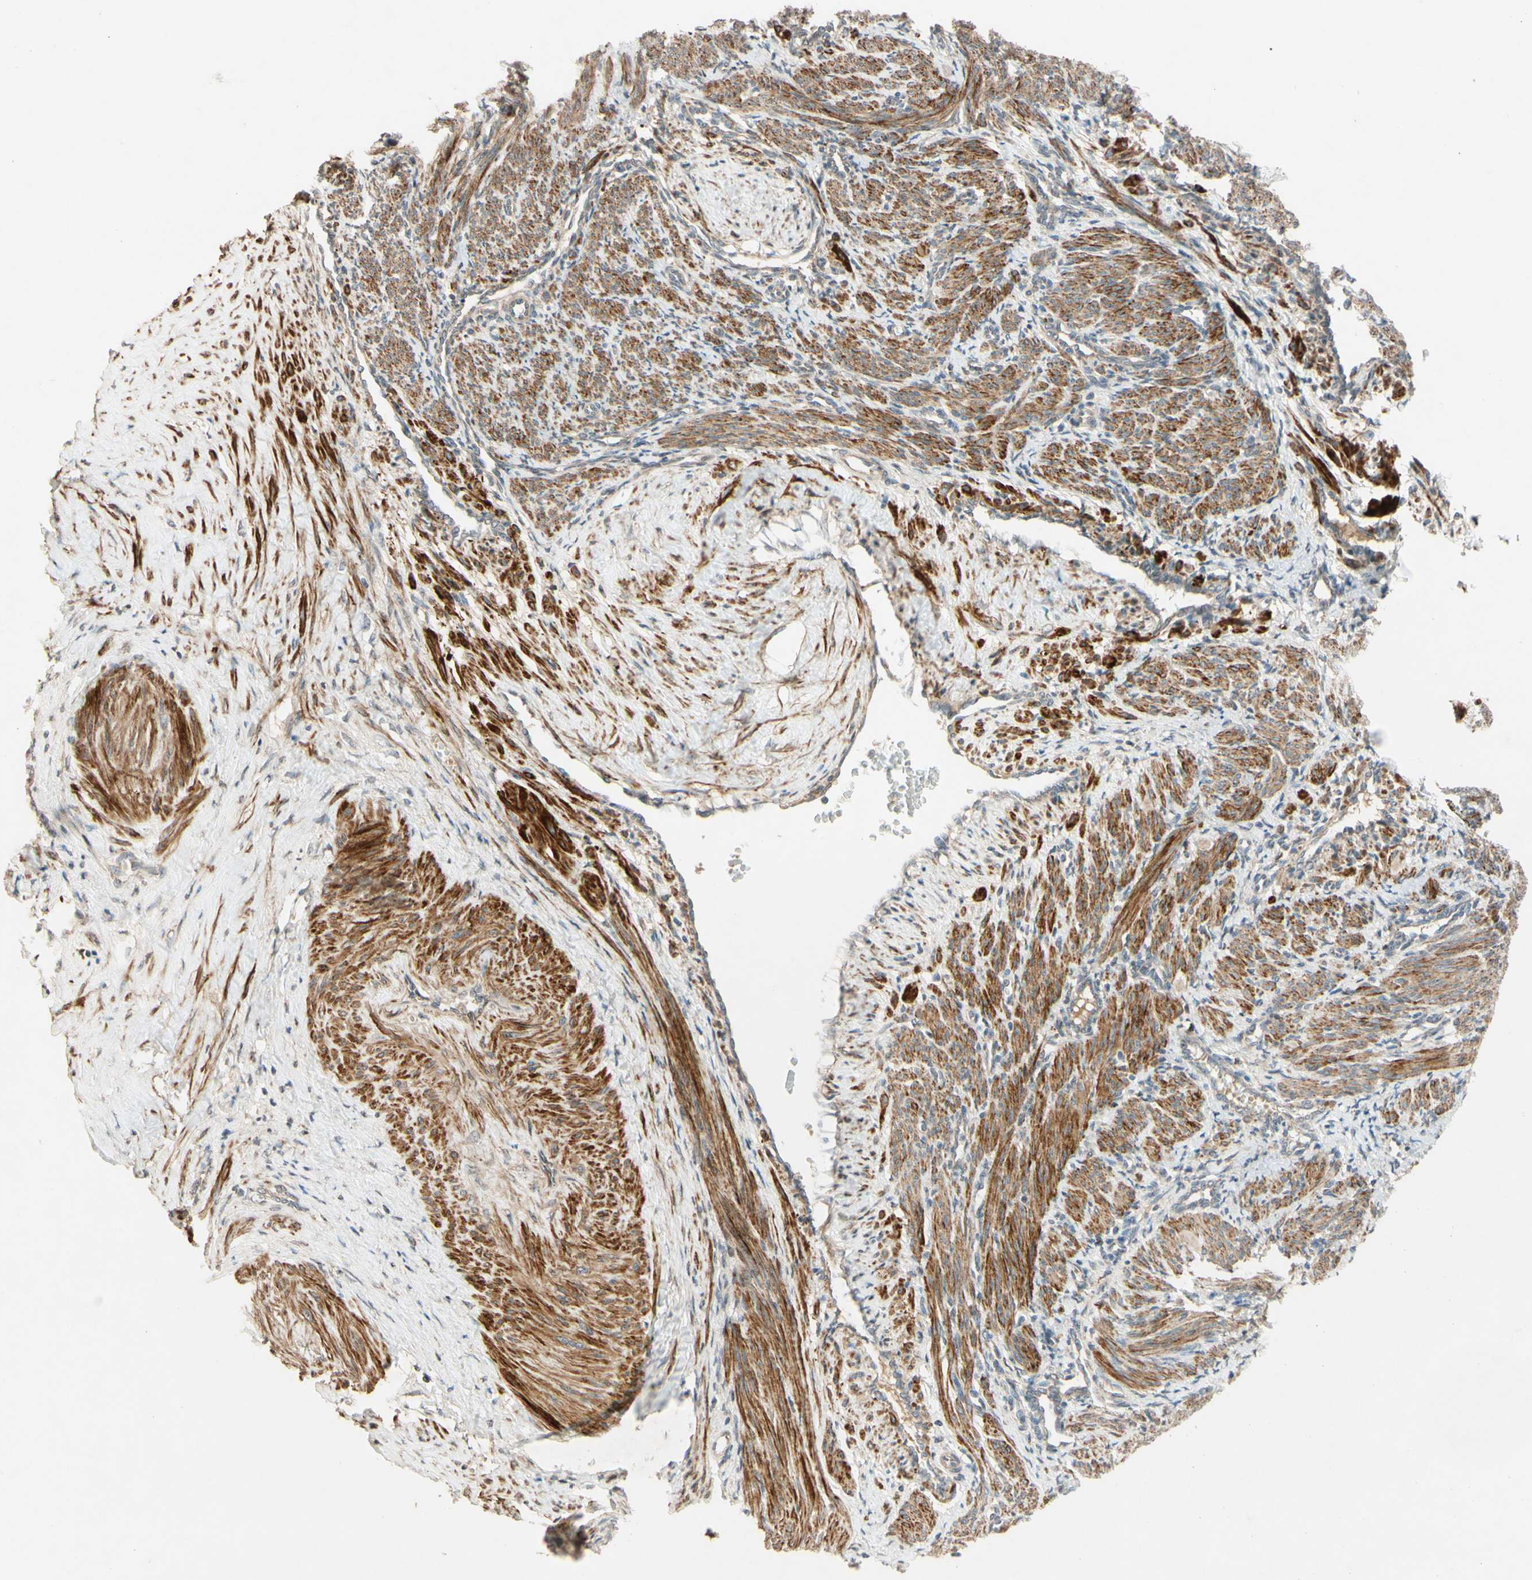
{"staining": {"intensity": "strong", "quantity": ">75%", "location": "cytoplasmic/membranous"}, "tissue": "smooth muscle", "cell_type": "Smooth muscle cells", "image_type": "normal", "snomed": [{"axis": "morphology", "description": "Normal tissue, NOS"}, {"axis": "topography", "description": "Endometrium"}], "caption": "Protein expression analysis of normal smooth muscle displays strong cytoplasmic/membranous expression in approximately >75% of smooth muscle cells. Using DAB (3,3'-diaminobenzidine) (brown) and hematoxylin (blue) stains, captured at high magnification using brightfield microscopy.", "gene": "PTPRU", "patient": {"sex": "female", "age": 33}}